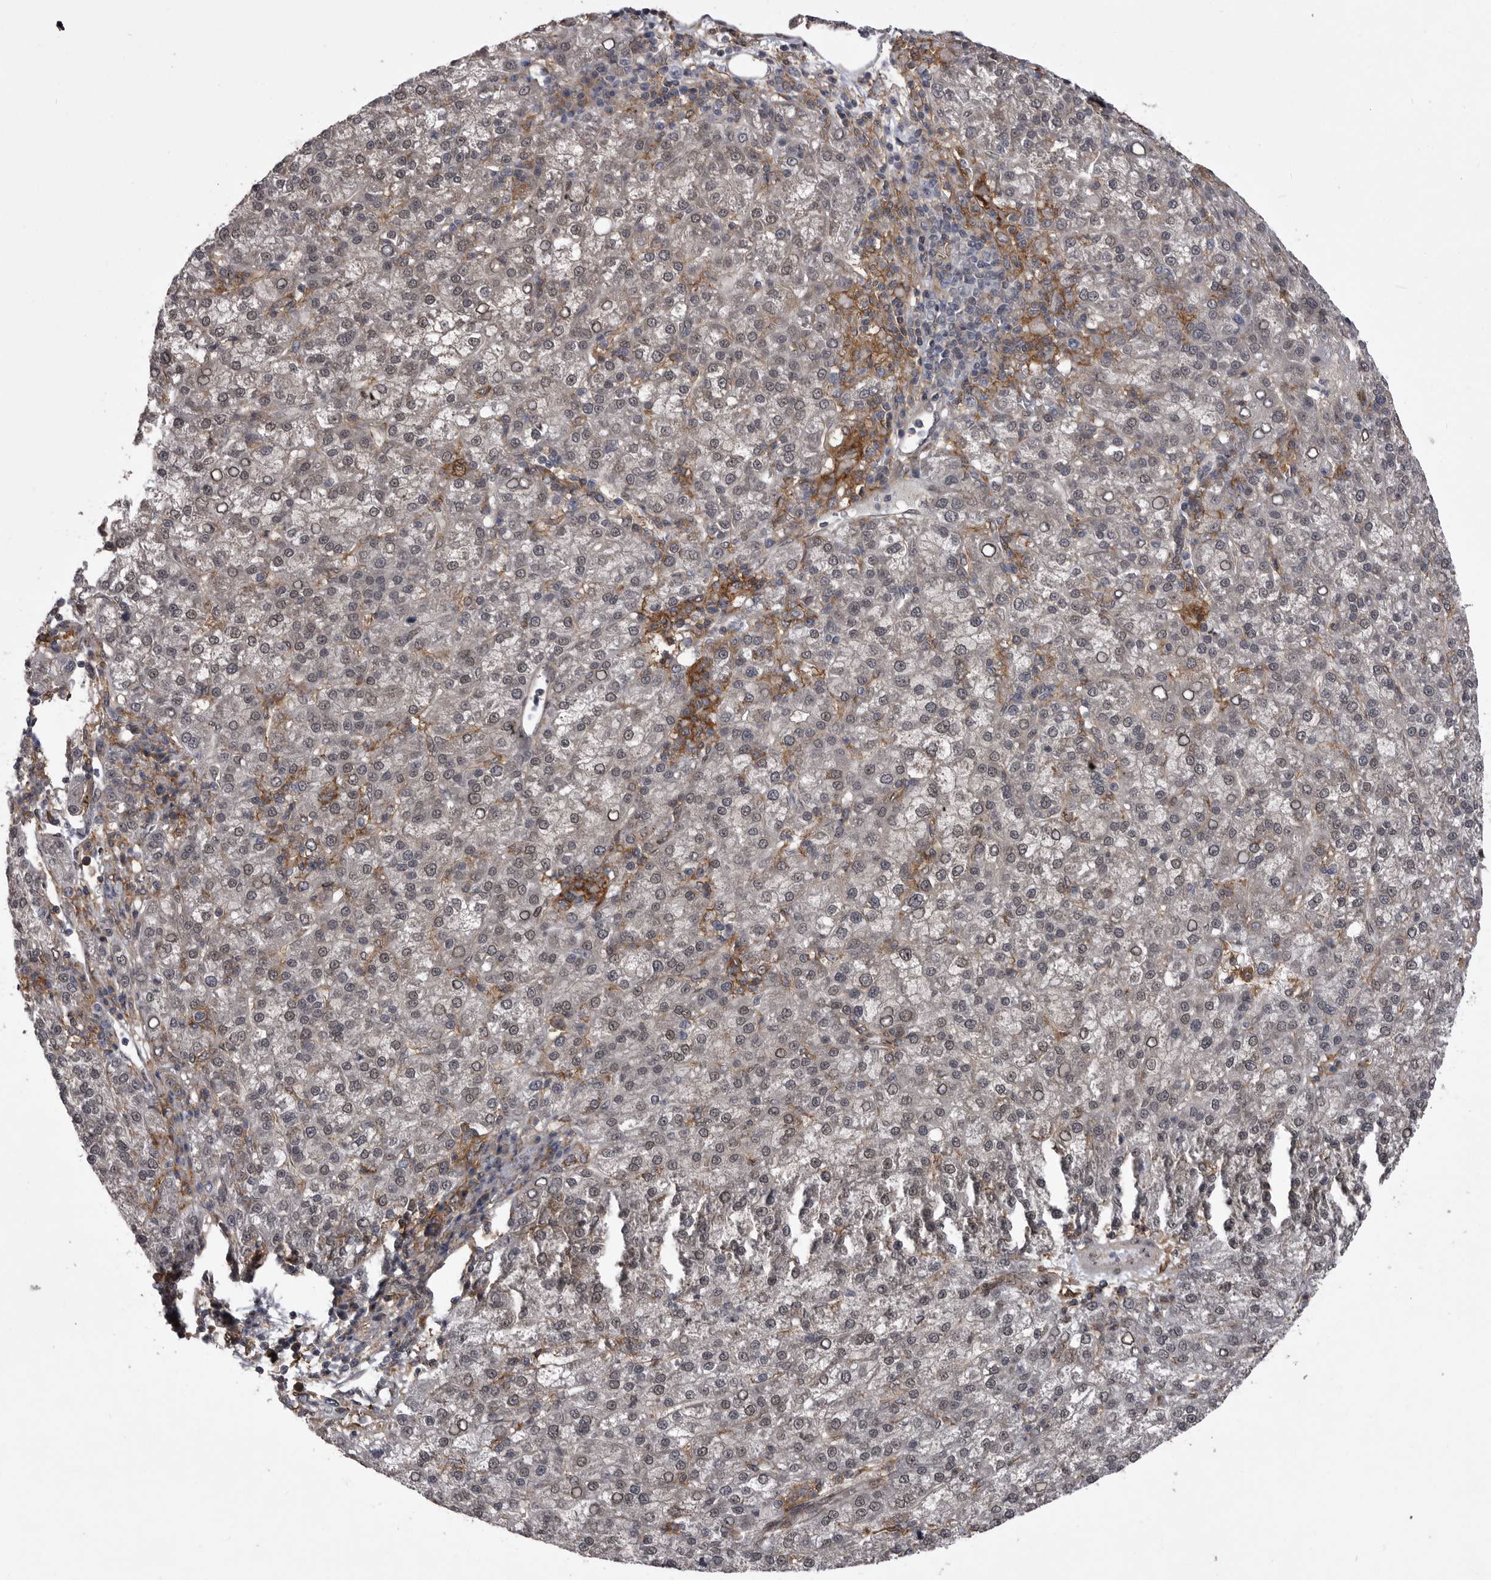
{"staining": {"intensity": "weak", "quantity": "<25%", "location": "nuclear"}, "tissue": "liver cancer", "cell_type": "Tumor cells", "image_type": "cancer", "snomed": [{"axis": "morphology", "description": "Carcinoma, Hepatocellular, NOS"}, {"axis": "topography", "description": "Liver"}], "caption": "Human liver hepatocellular carcinoma stained for a protein using immunohistochemistry reveals no expression in tumor cells.", "gene": "ABL1", "patient": {"sex": "female", "age": 58}}